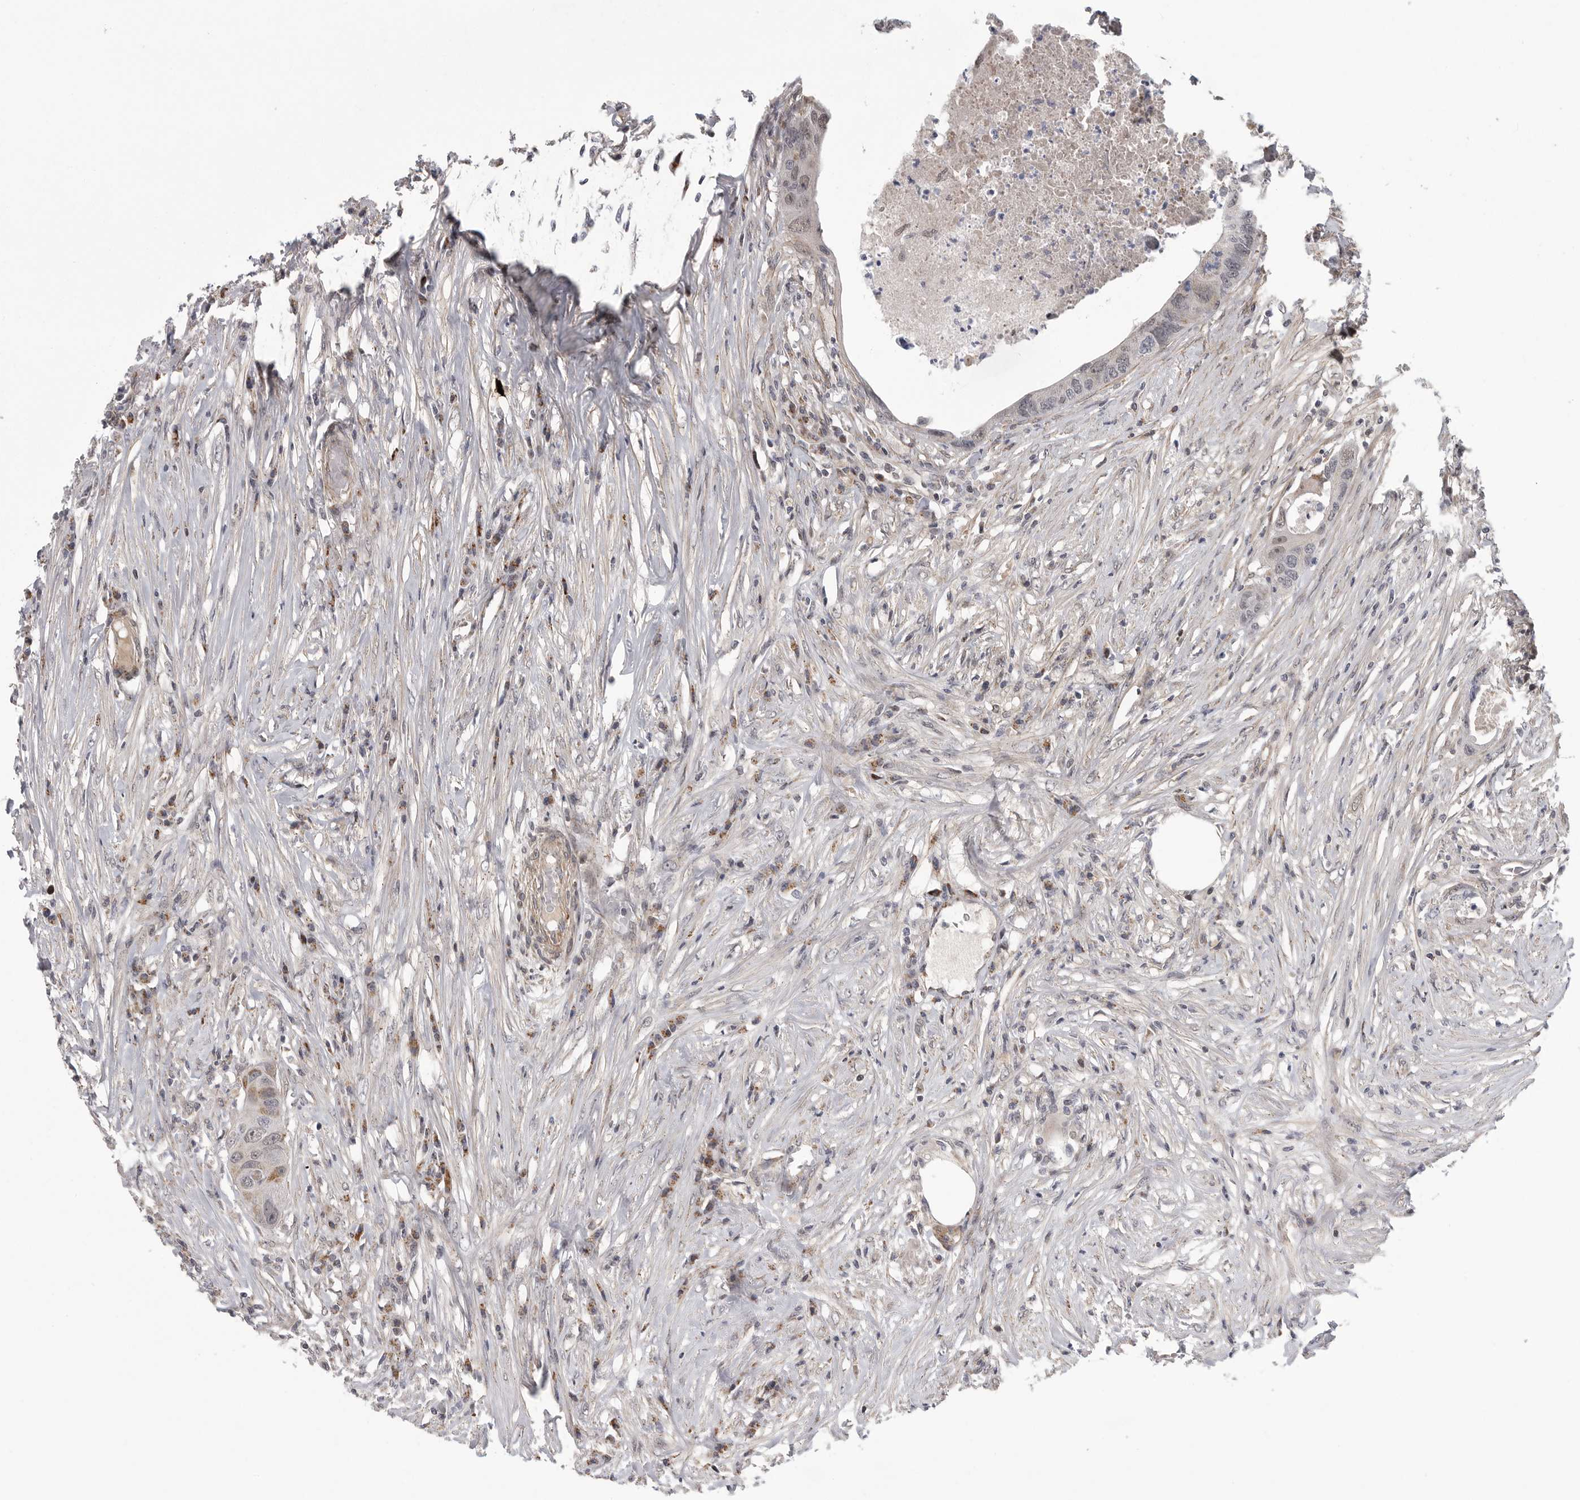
{"staining": {"intensity": "weak", "quantity": "<25%", "location": "cytoplasmic/membranous"}, "tissue": "colorectal cancer", "cell_type": "Tumor cells", "image_type": "cancer", "snomed": [{"axis": "morphology", "description": "Adenocarcinoma, NOS"}, {"axis": "topography", "description": "Colon"}], "caption": "A micrograph of human colorectal cancer (adenocarcinoma) is negative for staining in tumor cells.", "gene": "TMPRSS11F", "patient": {"sex": "male", "age": 71}}